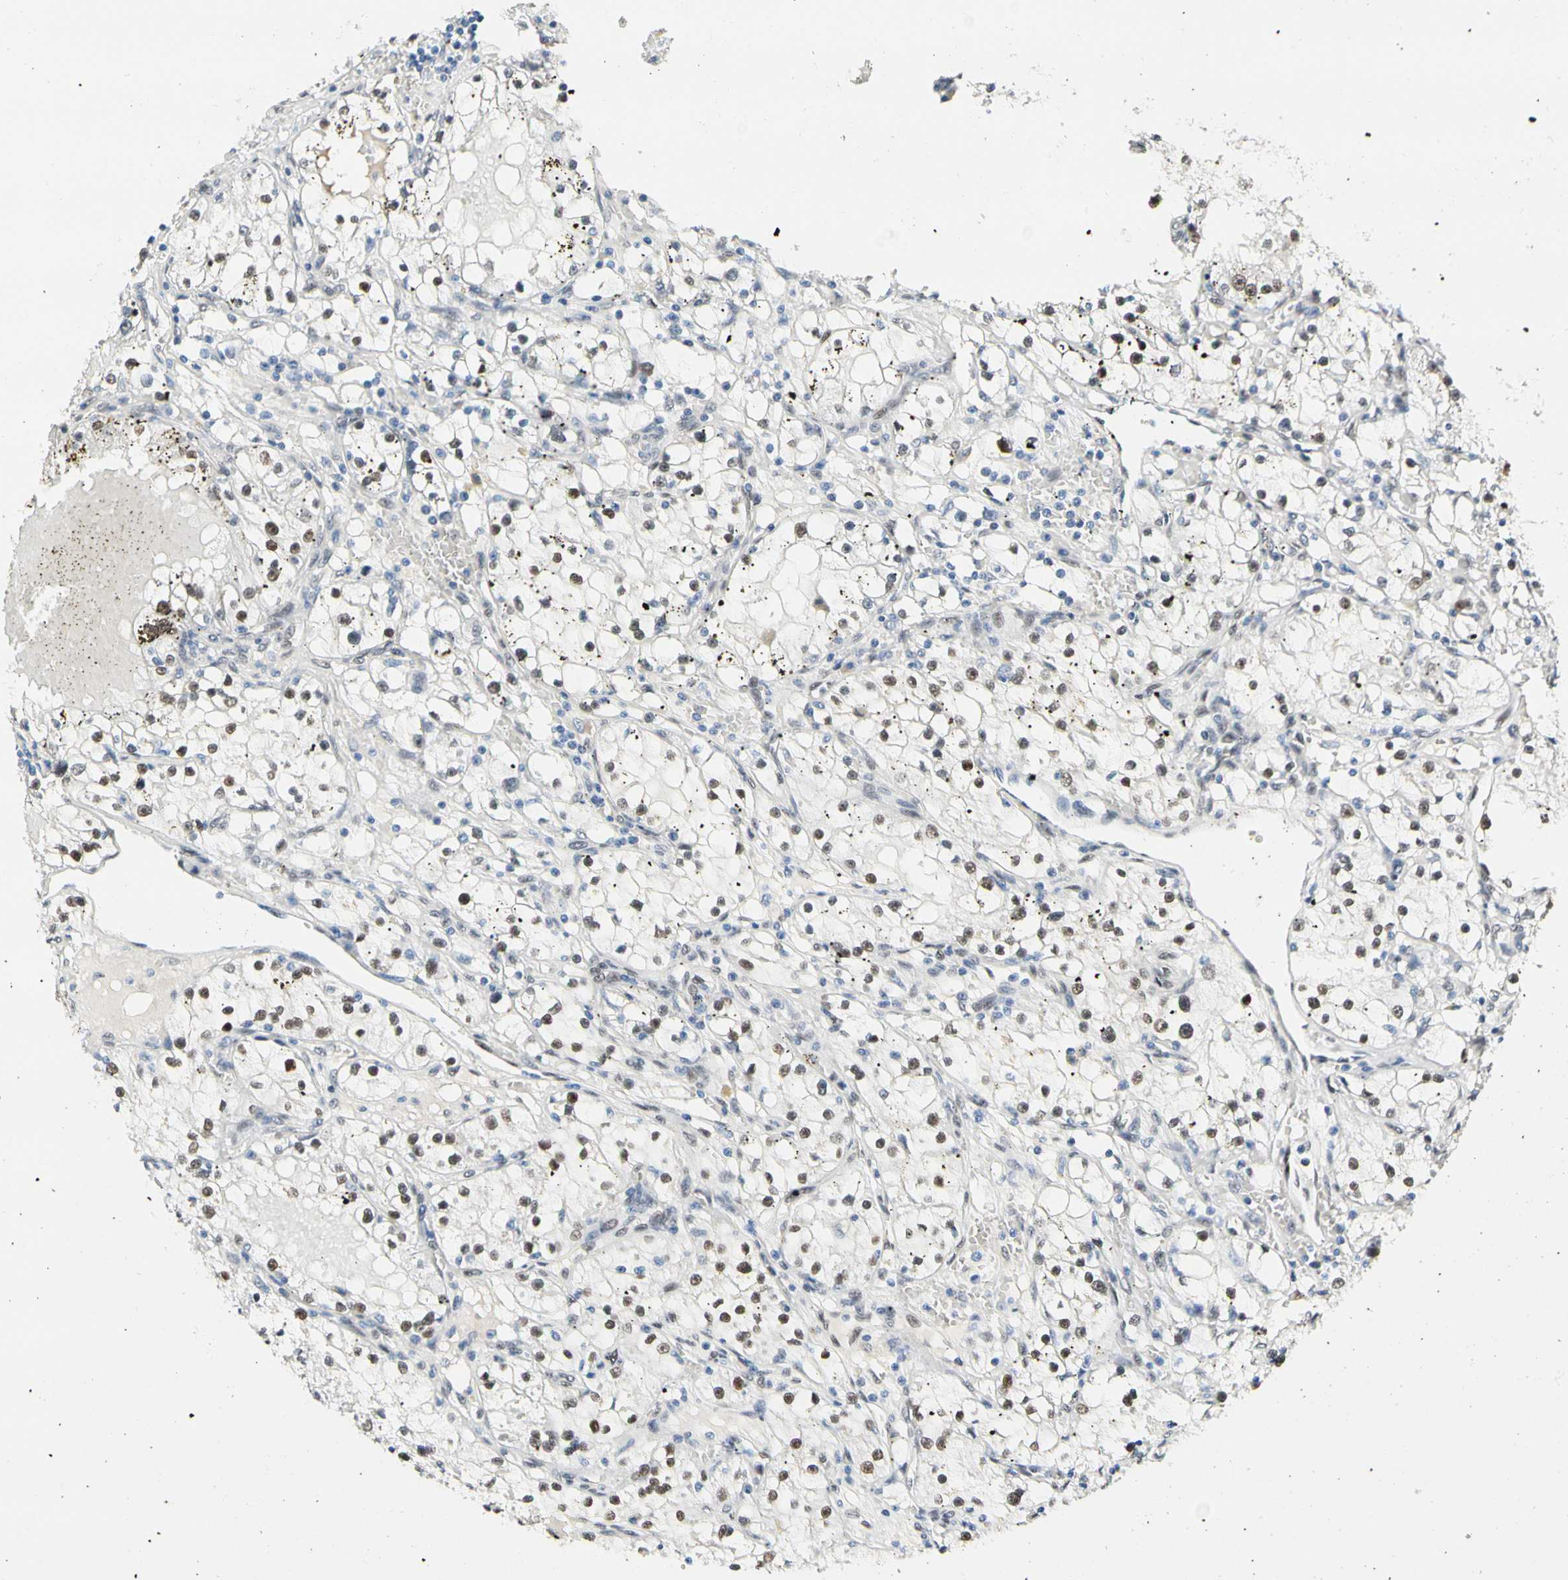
{"staining": {"intensity": "weak", "quantity": "25%-75%", "location": "nuclear"}, "tissue": "renal cancer", "cell_type": "Tumor cells", "image_type": "cancer", "snomed": [{"axis": "morphology", "description": "Adenocarcinoma, NOS"}, {"axis": "topography", "description": "Kidney"}], "caption": "Renal cancer (adenocarcinoma) tissue displays weak nuclear staining in about 25%-75% of tumor cells, visualized by immunohistochemistry. Ihc stains the protein of interest in brown and the nuclei are stained blue.", "gene": "NFIA", "patient": {"sex": "male", "age": 56}}